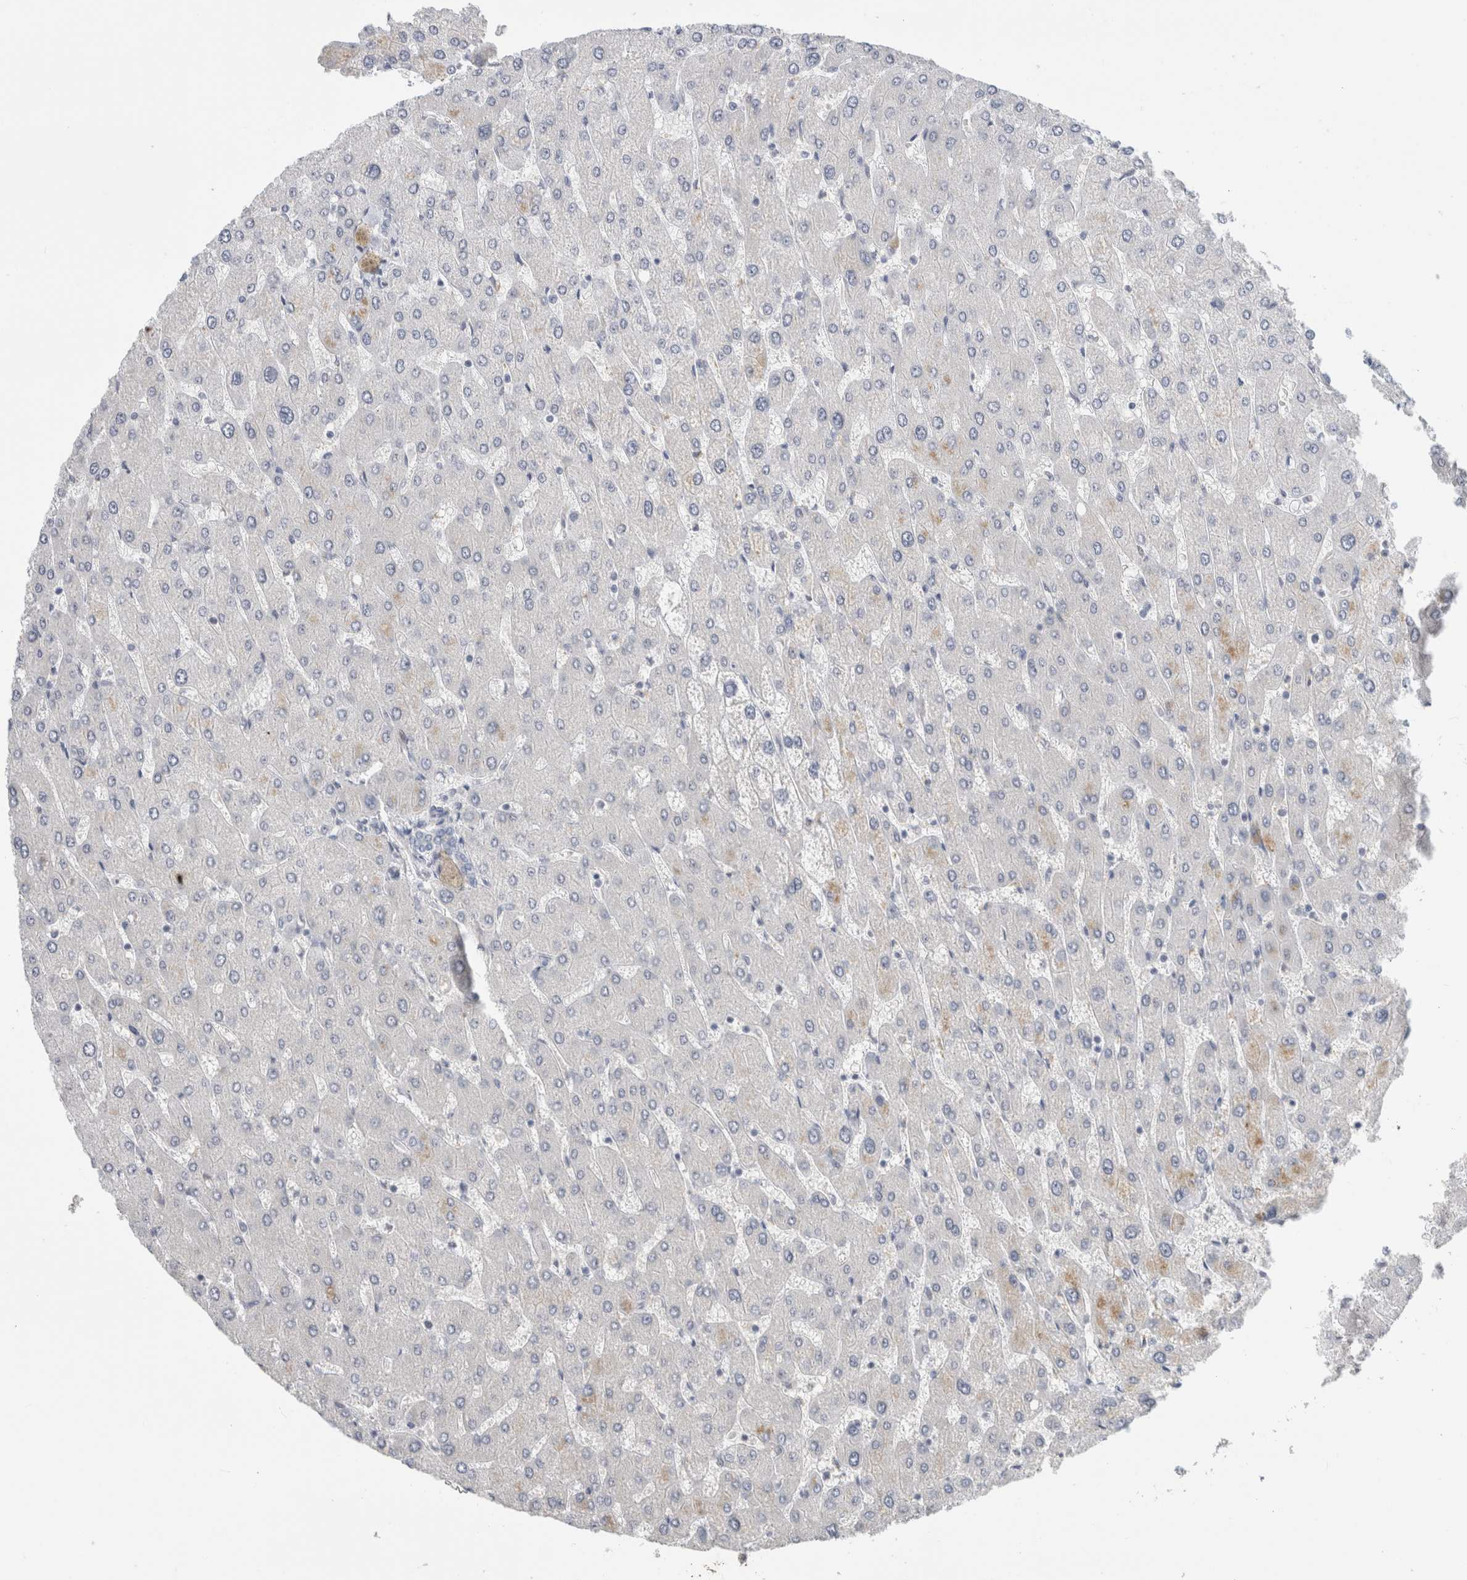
{"staining": {"intensity": "negative", "quantity": "none", "location": "none"}, "tissue": "liver", "cell_type": "Cholangiocytes", "image_type": "normal", "snomed": [{"axis": "morphology", "description": "Normal tissue, NOS"}, {"axis": "topography", "description": "Liver"}], "caption": "This histopathology image is of unremarkable liver stained with immunohistochemistry (IHC) to label a protein in brown with the nuclei are counter-stained blue. There is no positivity in cholangiocytes.", "gene": "FMR1NB", "patient": {"sex": "male", "age": 55}}